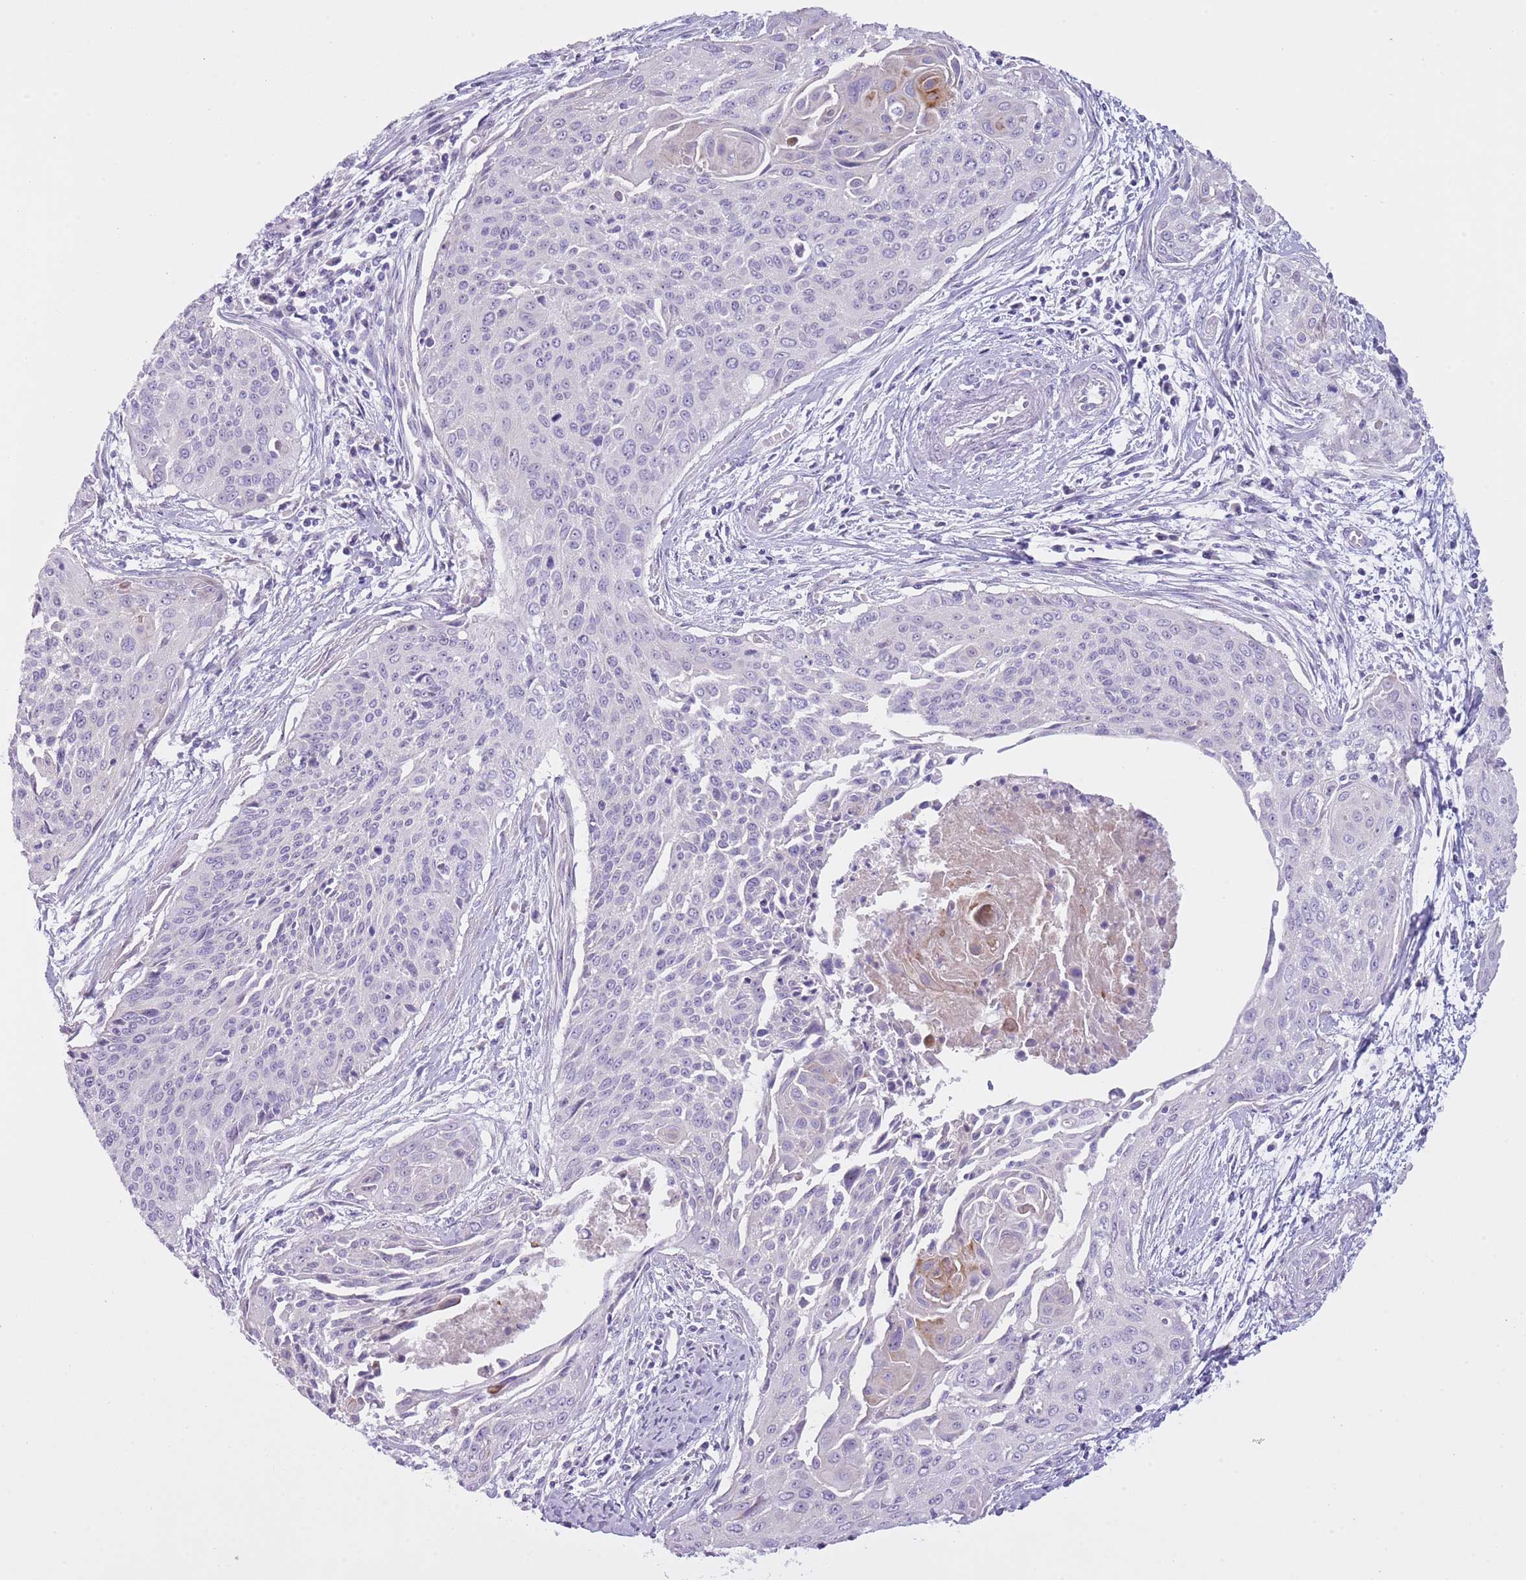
{"staining": {"intensity": "negative", "quantity": "none", "location": "none"}, "tissue": "cervical cancer", "cell_type": "Tumor cells", "image_type": "cancer", "snomed": [{"axis": "morphology", "description": "Squamous cell carcinoma, NOS"}, {"axis": "topography", "description": "Cervix"}], "caption": "Cervical cancer was stained to show a protein in brown. There is no significant positivity in tumor cells.", "gene": "NBPF6", "patient": {"sex": "female", "age": 55}}